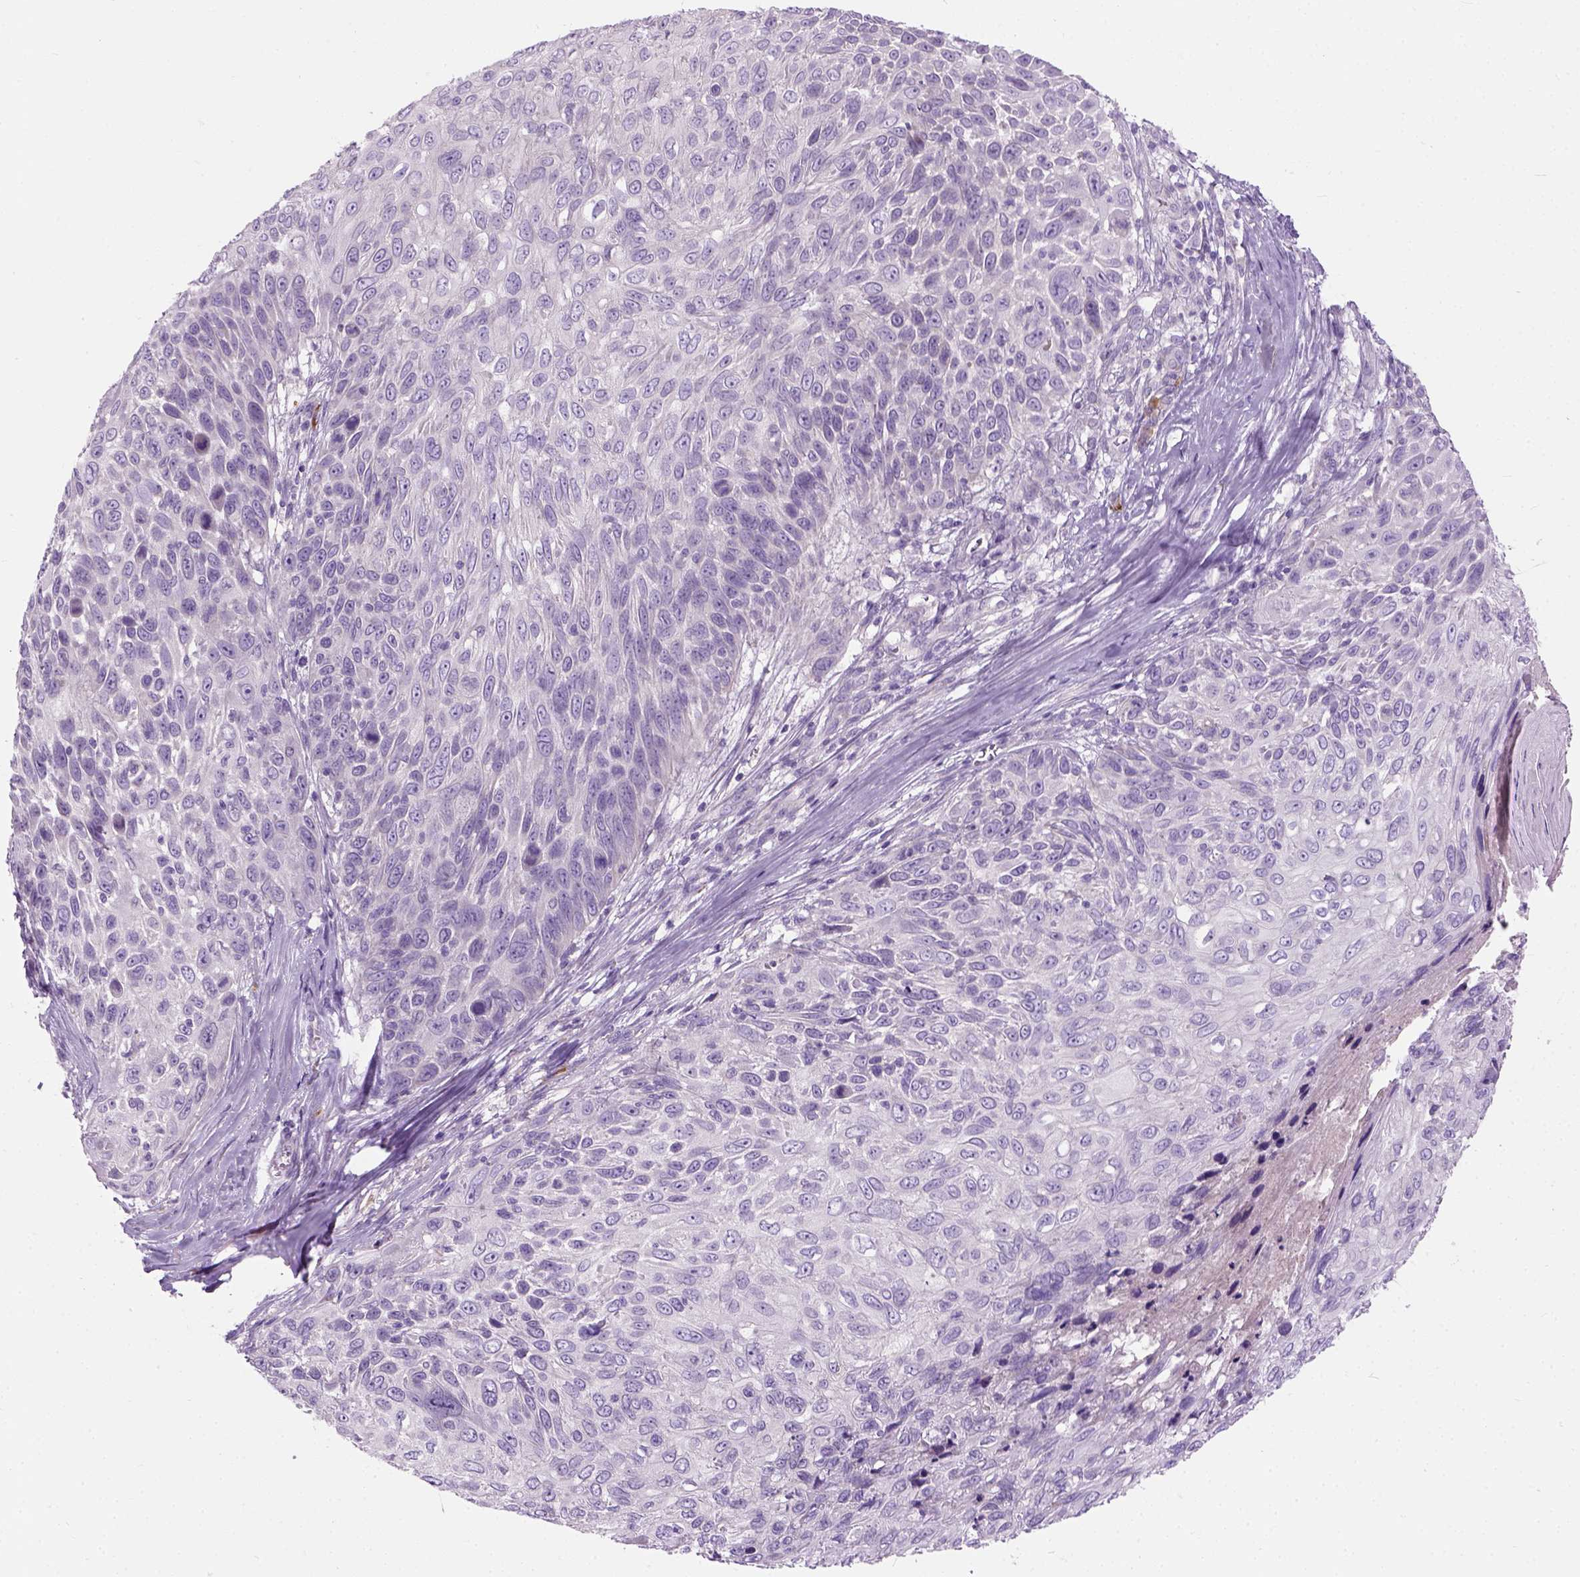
{"staining": {"intensity": "negative", "quantity": "none", "location": "none"}, "tissue": "skin cancer", "cell_type": "Tumor cells", "image_type": "cancer", "snomed": [{"axis": "morphology", "description": "Squamous cell carcinoma, NOS"}, {"axis": "topography", "description": "Skin"}], "caption": "Skin cancer (squamous cell carcinoma) was stained to show a protein in brown. There is no significant staining in tumor cells.", "gene": "TRIM72", "patient": {"sex": "male", "age": 92}}